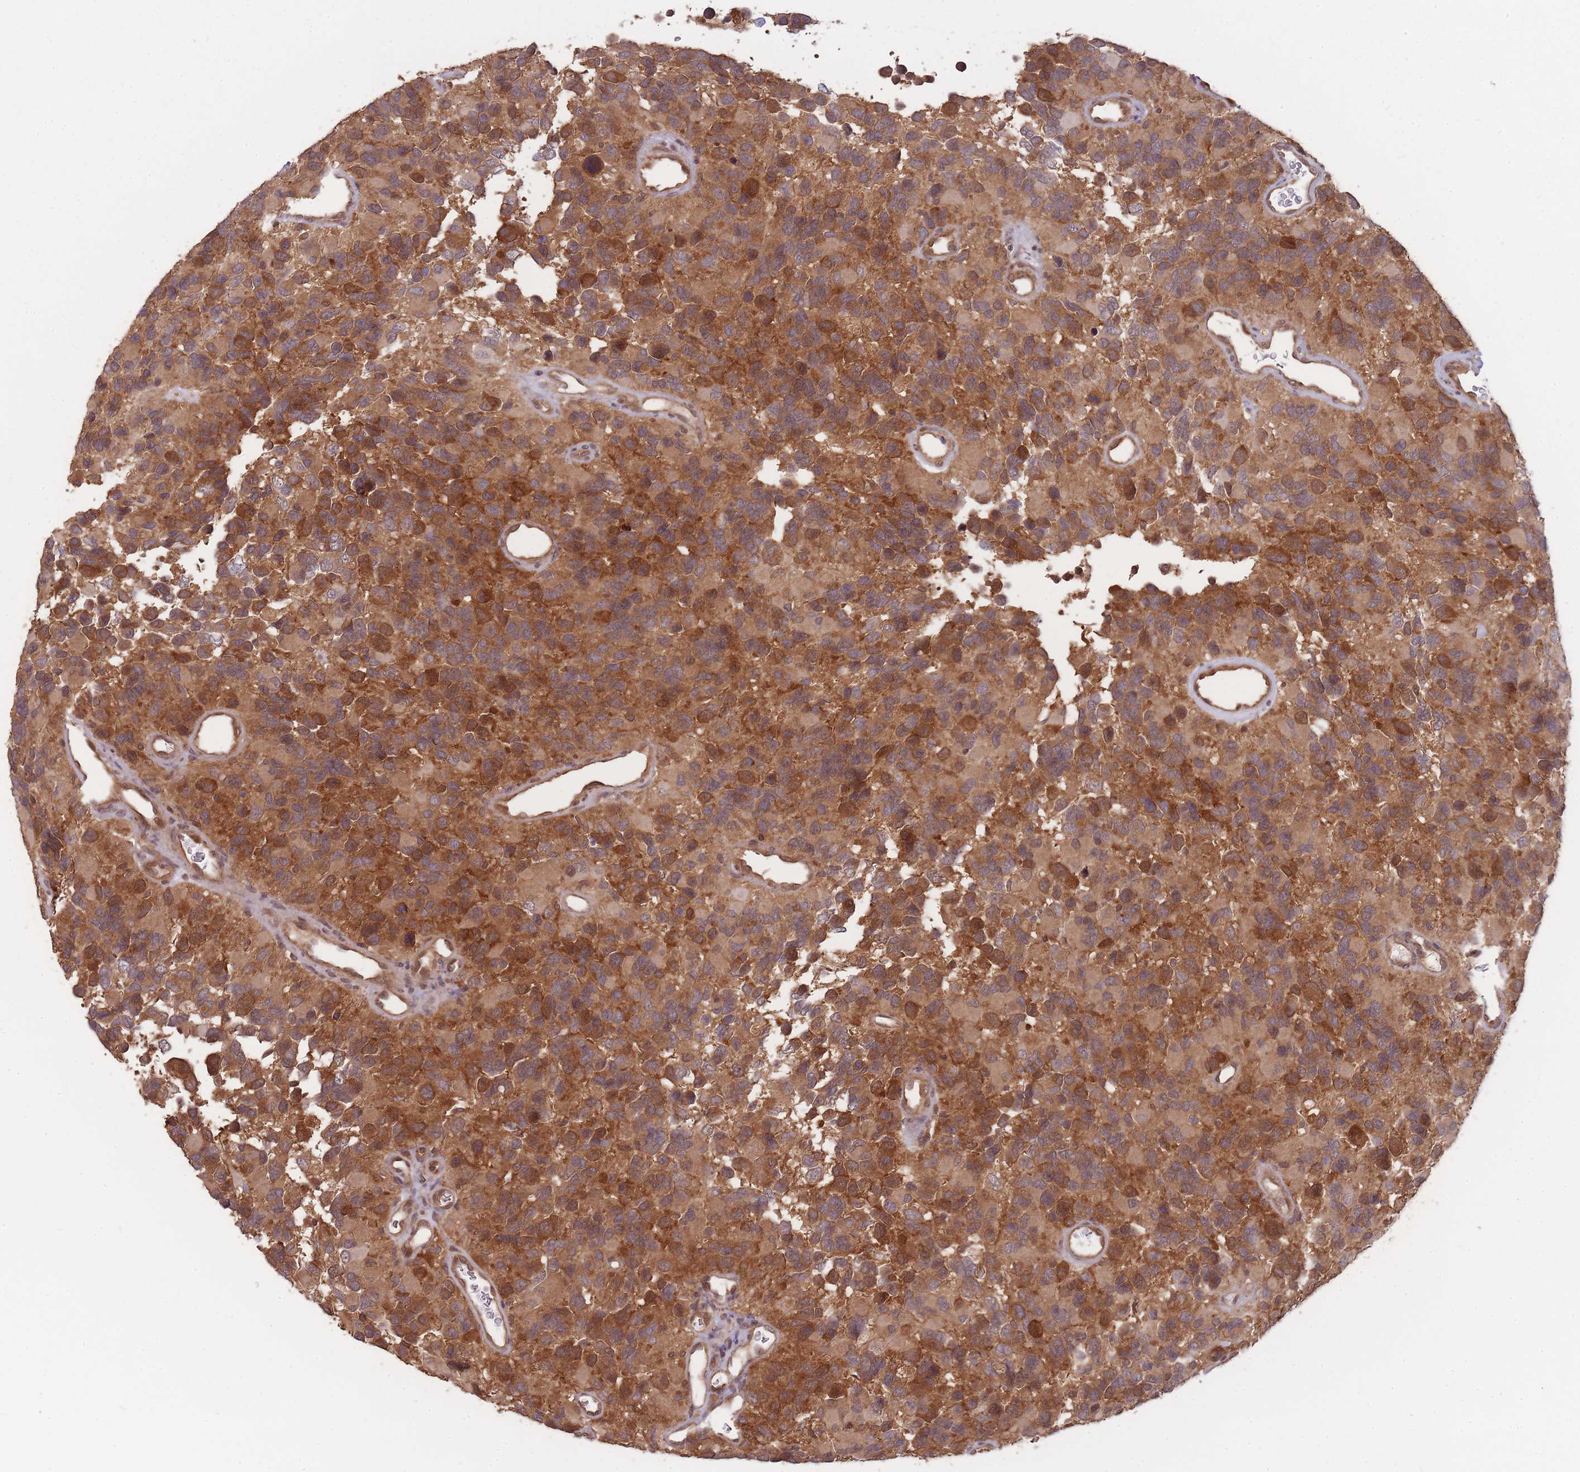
{"staining": {"intensity": "moderate", "quantity": ">75%", "location": "cytoplasmic/membranous"}, "tissue": "glioma", "cell_type": "Tumor cells", "image_type": "cancer", "snomed": [{"axis": "morphology", "description": "Glioma, malignant, High grade"}, {"axis": "topography", "description": "Brain"}], "caption": "IHC photomicrograph of glioma stained for a protein (brown), which shows medium levels of moderate cytoplasmic/membranous positivity in approximately >75% of tumor cells.", "gene": "PPP6R3", "patient": {"sex": "male", "age": 77}}